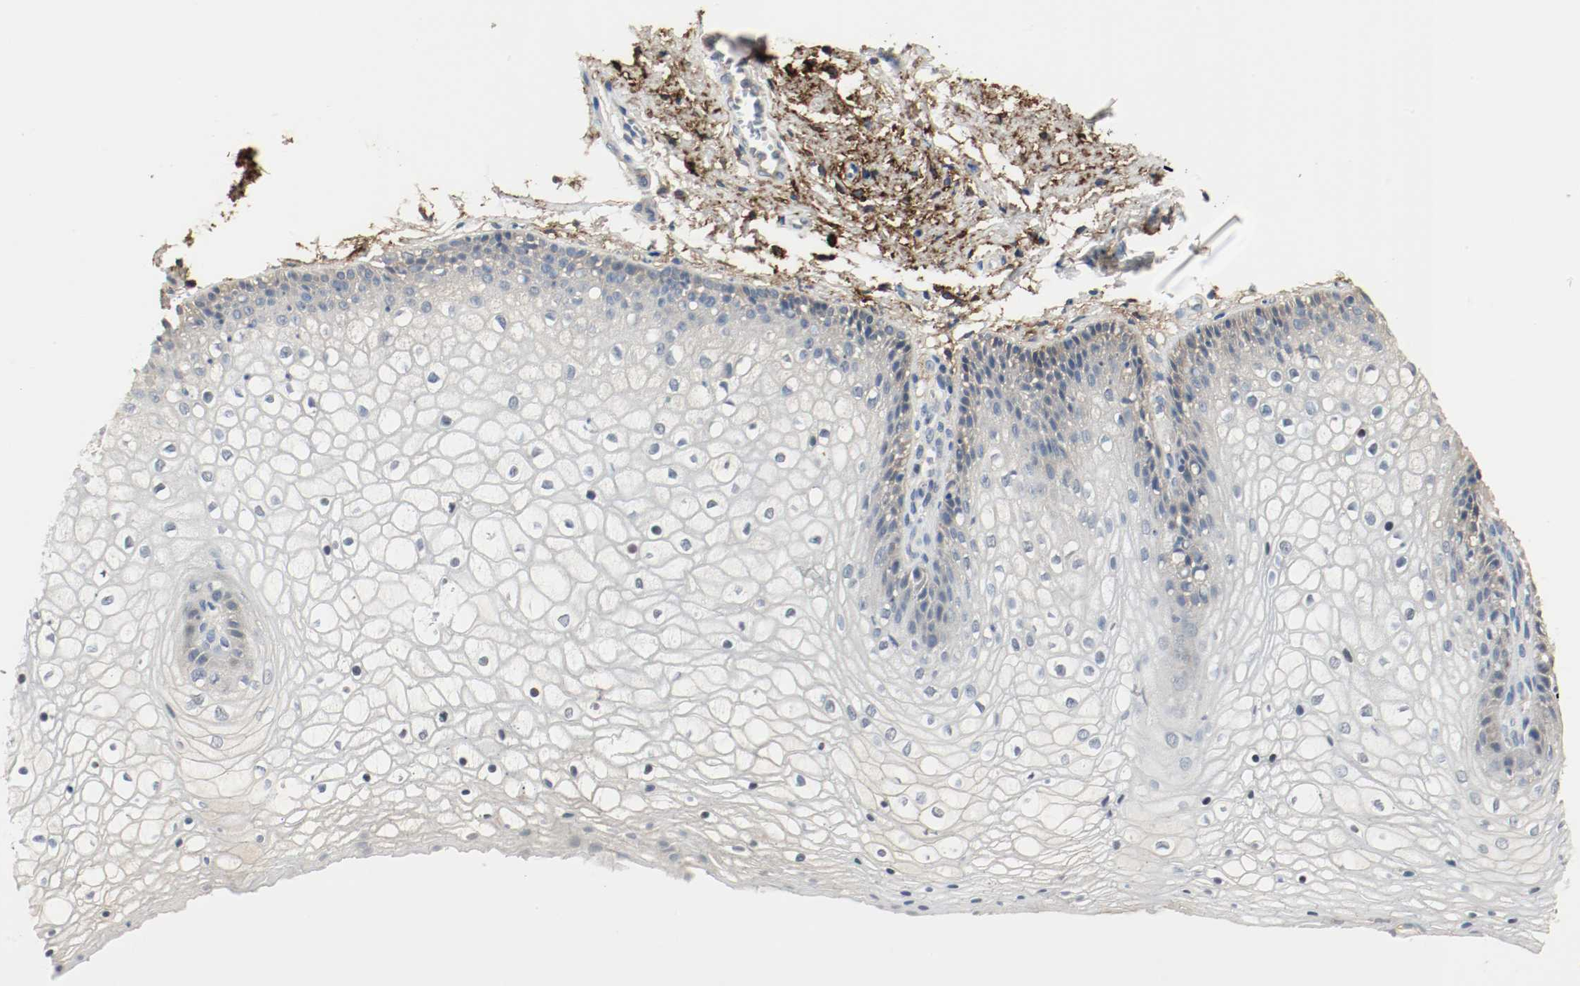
{"staining": {"intensity": "negative", "quantity": "none", "location": "none"}, "tissue": "vagina", "cell_type": "Squamous epithelial cells", "image_type": "normal", "snomed": [{"axis": "morphology", "description": "Normal tissue, NOS"}, {"axis": "topography", "description": "Vagina"}], "caption": "Immunohistochemical staining of benign human vagina reveals no significant staining in squamous epithelial cells.", "gene": "MELTF", "patient": {"sex": "female", "age": 34}}